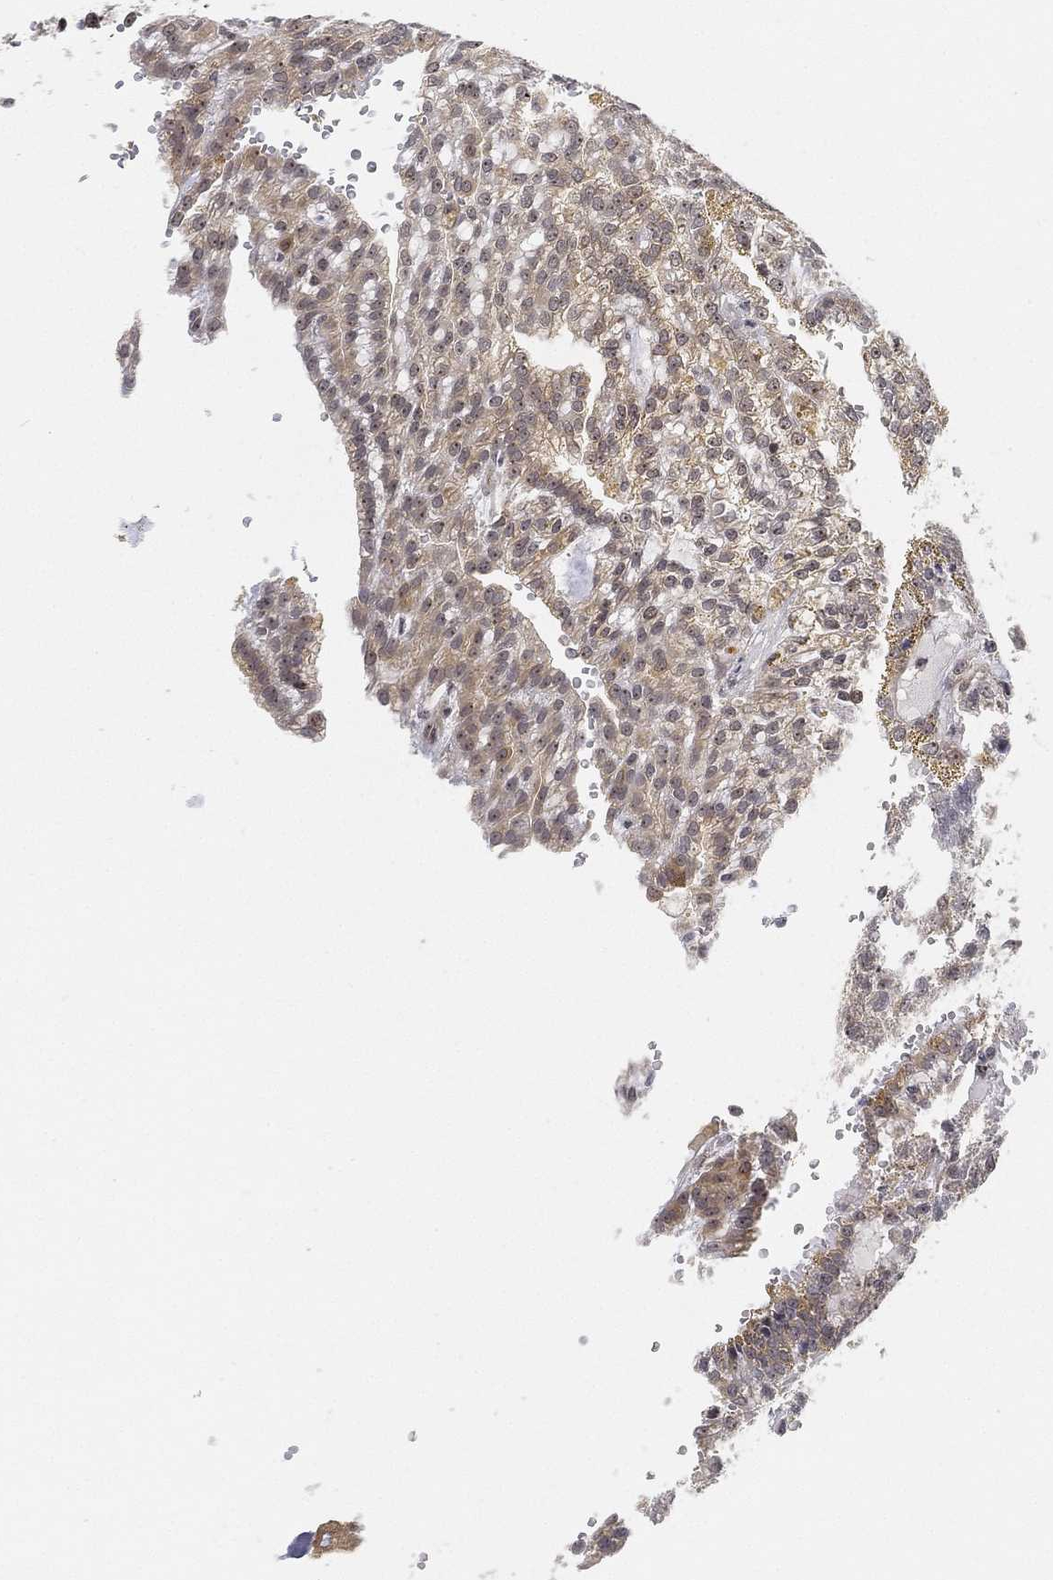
{"staining": {"intensity": "weak", "quantity": "<25%", "location": "nuclear"}, "tissue": "renal cancer", "cell_type": "Tumor cells", "image_type": "cancer", "snomed": [{"axis": "morphology", "description": "Adenocarcinoma, NOS"}, {"axis": "topography", "description": "Kidney"}], "caption": "This is an IHC micrograph of adenocarcinoma (renal). There is no positivity in tumor cells.", "gene": "PPP1R16B", "patient": {"sex": "male", "age": 63}}